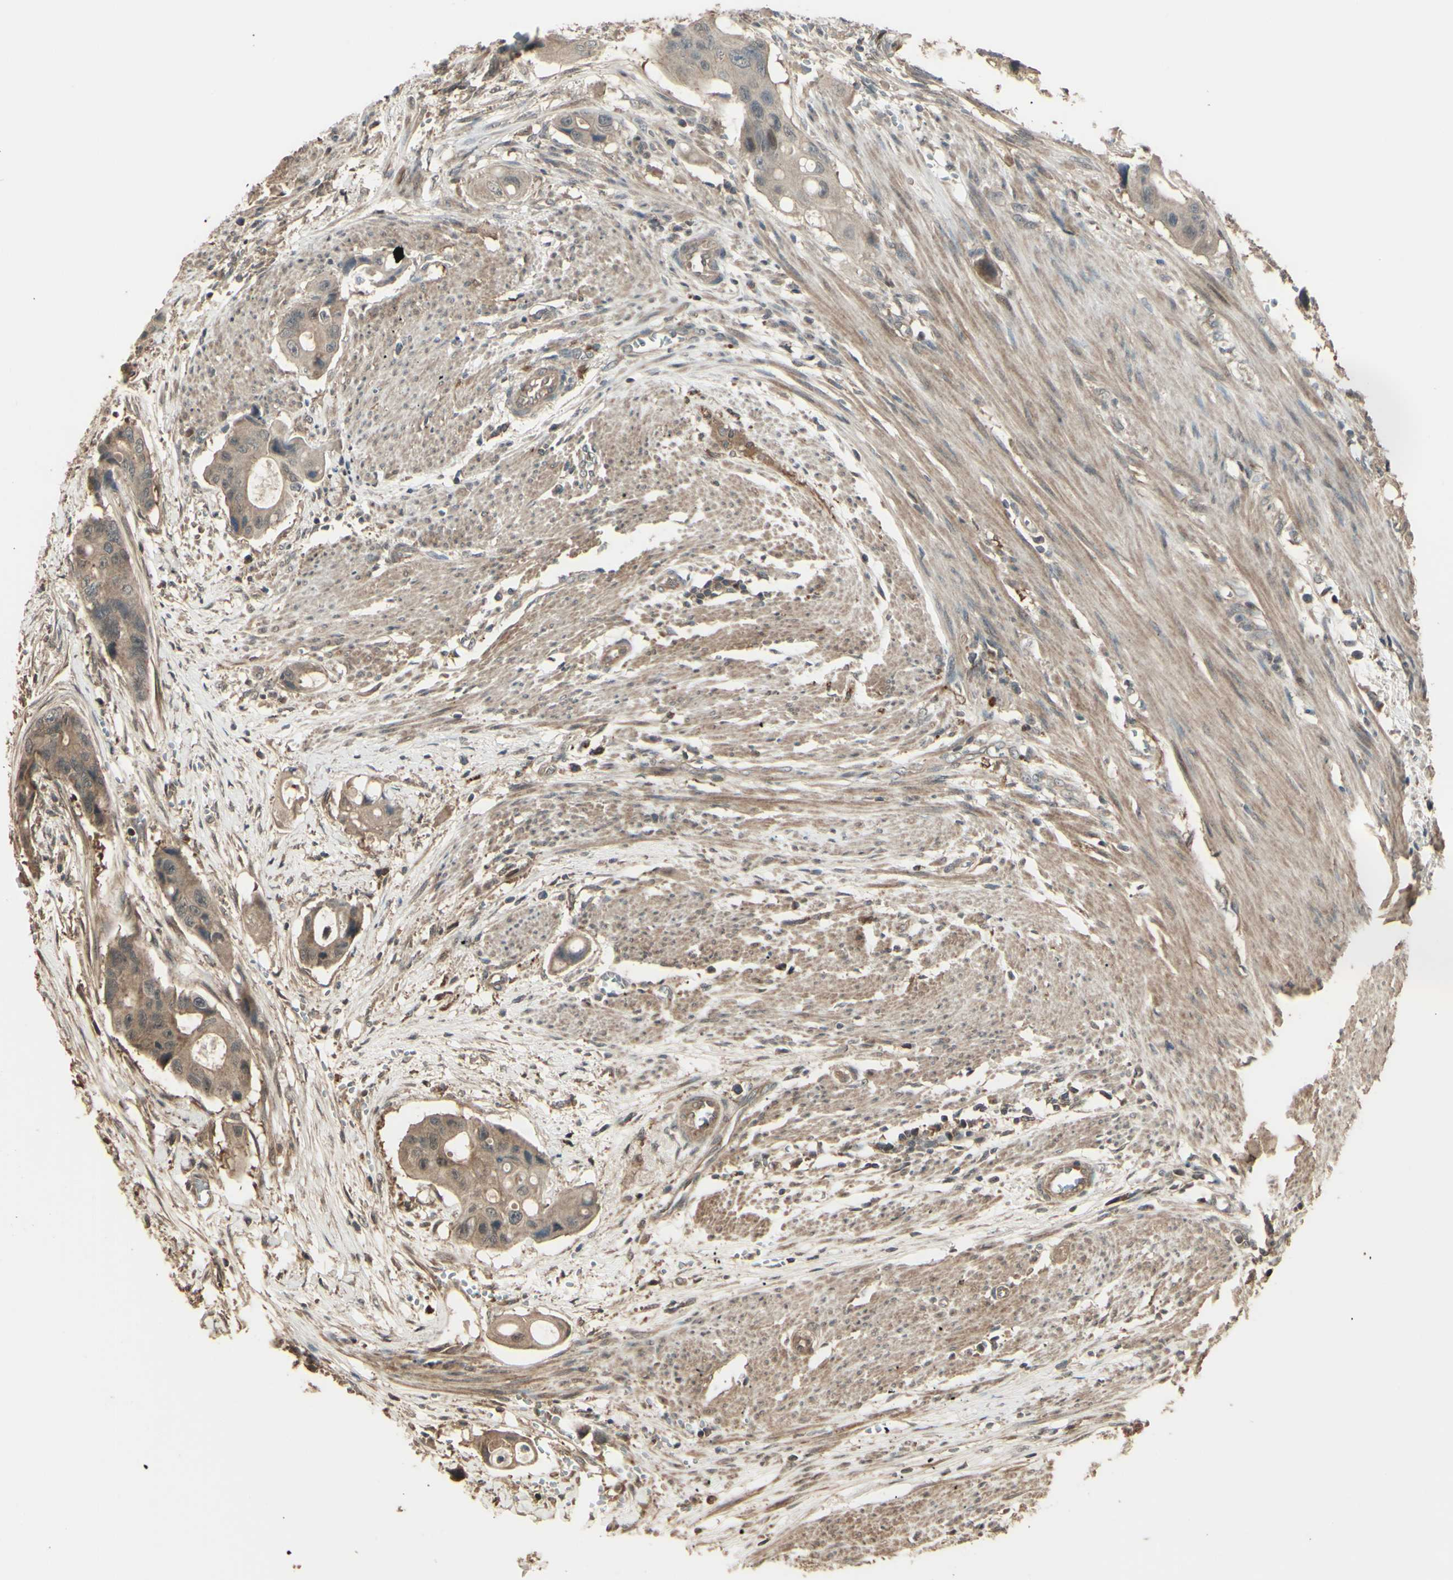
{"staining": {"intensity": "moderate", "quantity": ">75%", "location": "cytoplasmic/membranous"}, "tissue": "colorectal cancer", "cell_type": "Tumor cells", "image_type": "cancer", "snomed": [{"axis": "morphology", "description": "Adenocarcinoma, NOS"}, {"axis": "topography", "description": "Colon"}], "caption": "Protein staining of colorectal adenocarcinoma tissue shows moderate cytoplasmic/membranous expression in about >75% of tumor cells.", "gene": "GNAS", "patient": {"sex": "female", "age": 57}}